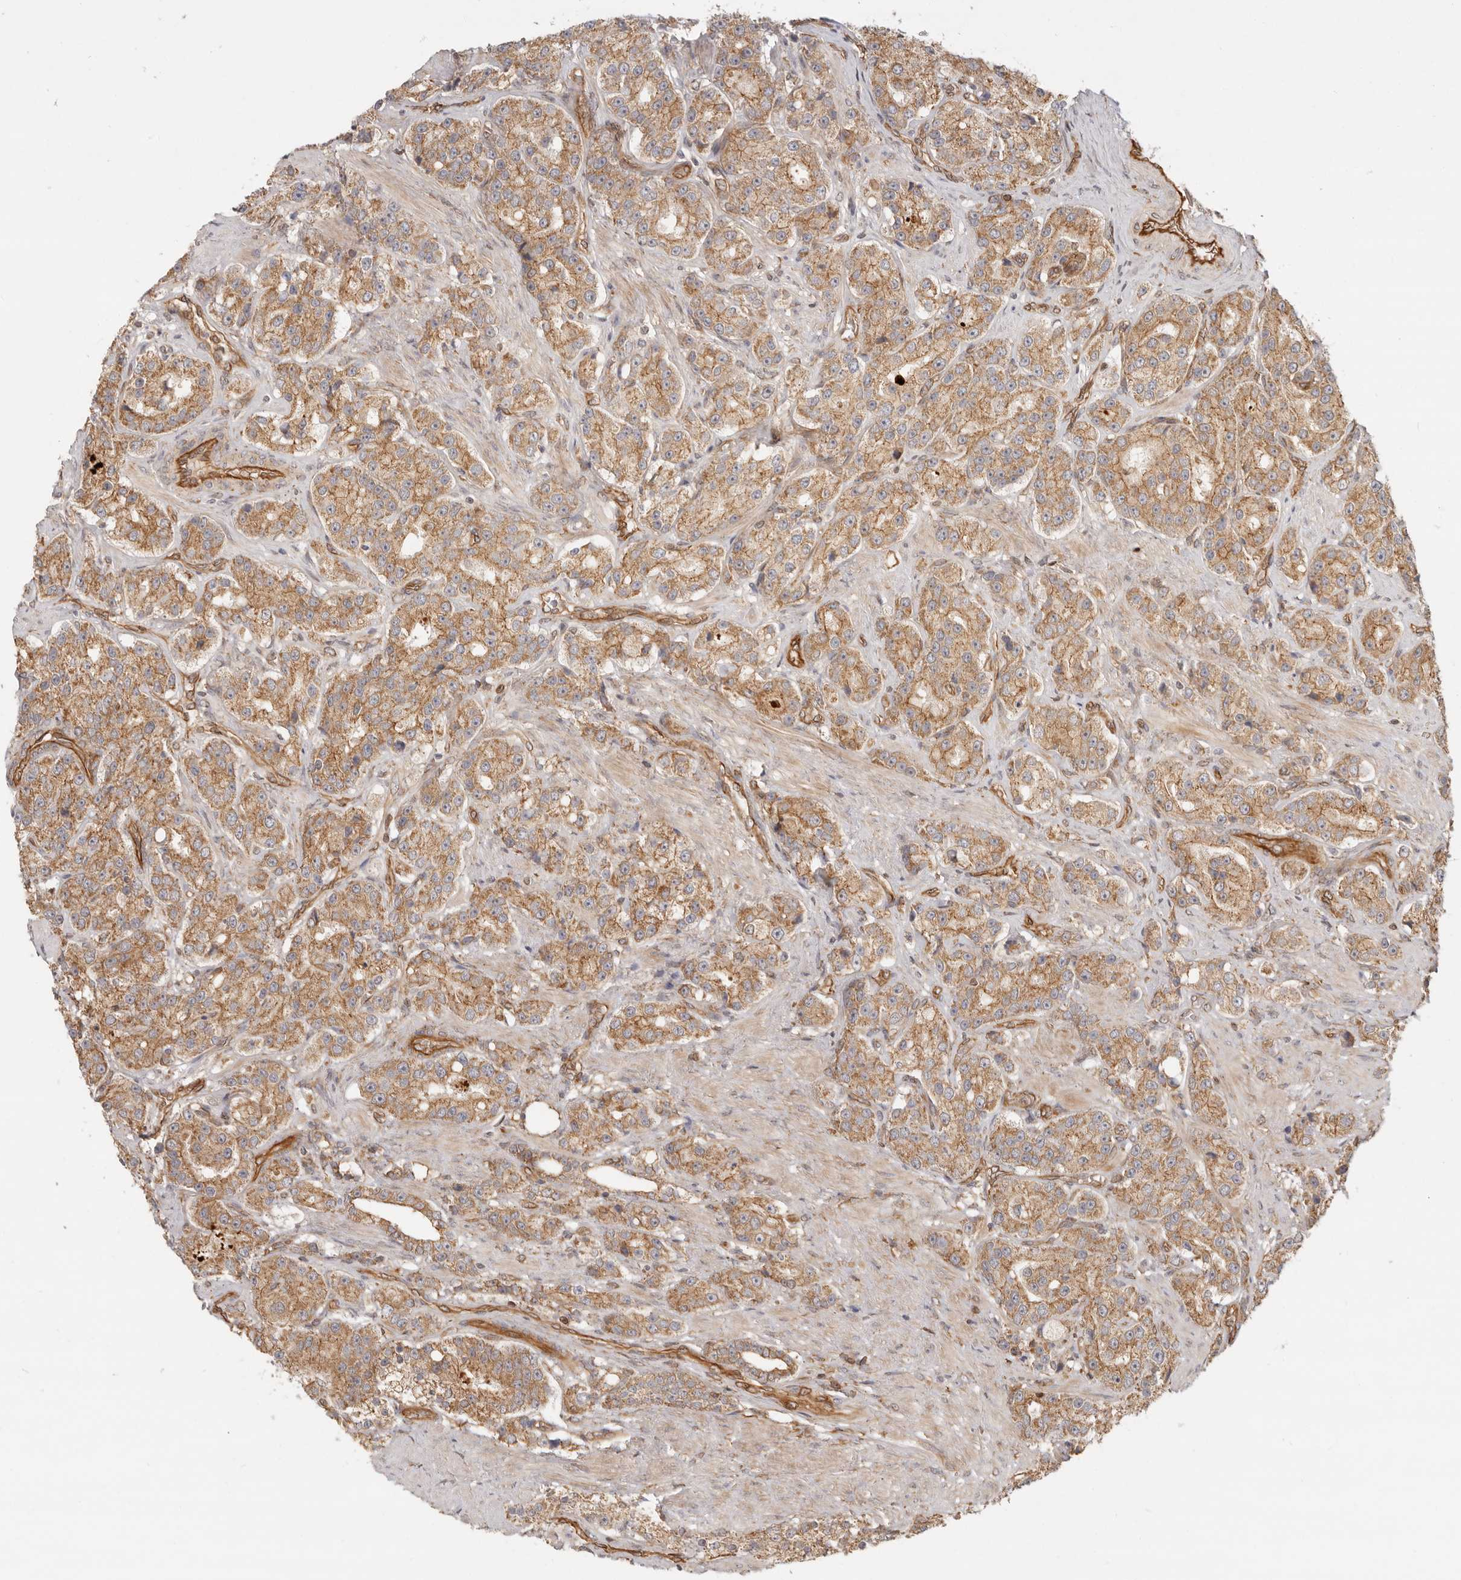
{"staining": {"intensity": "moderate", "quantity": ">75%", "location": "cytoplasmic/membranous"}, "tissue": "prostate cancer", "cell_type": "Tumor cells", "image_type": "cancer", "snomed": [{"axis": "morphology", "description": "Adenocarcinoma, High grade"}, {"axis": "topography", "description": "Prostate"}], "caption": "Prostate adenocarcinoma (high-grade) tissue shows moderate cytoplasmic/membranous expression in approximately >75% of tumor cells, visualized by immunohistochemistry.", "gene": "UFSP1", "patient": {"sex": "male", "age": 60}}